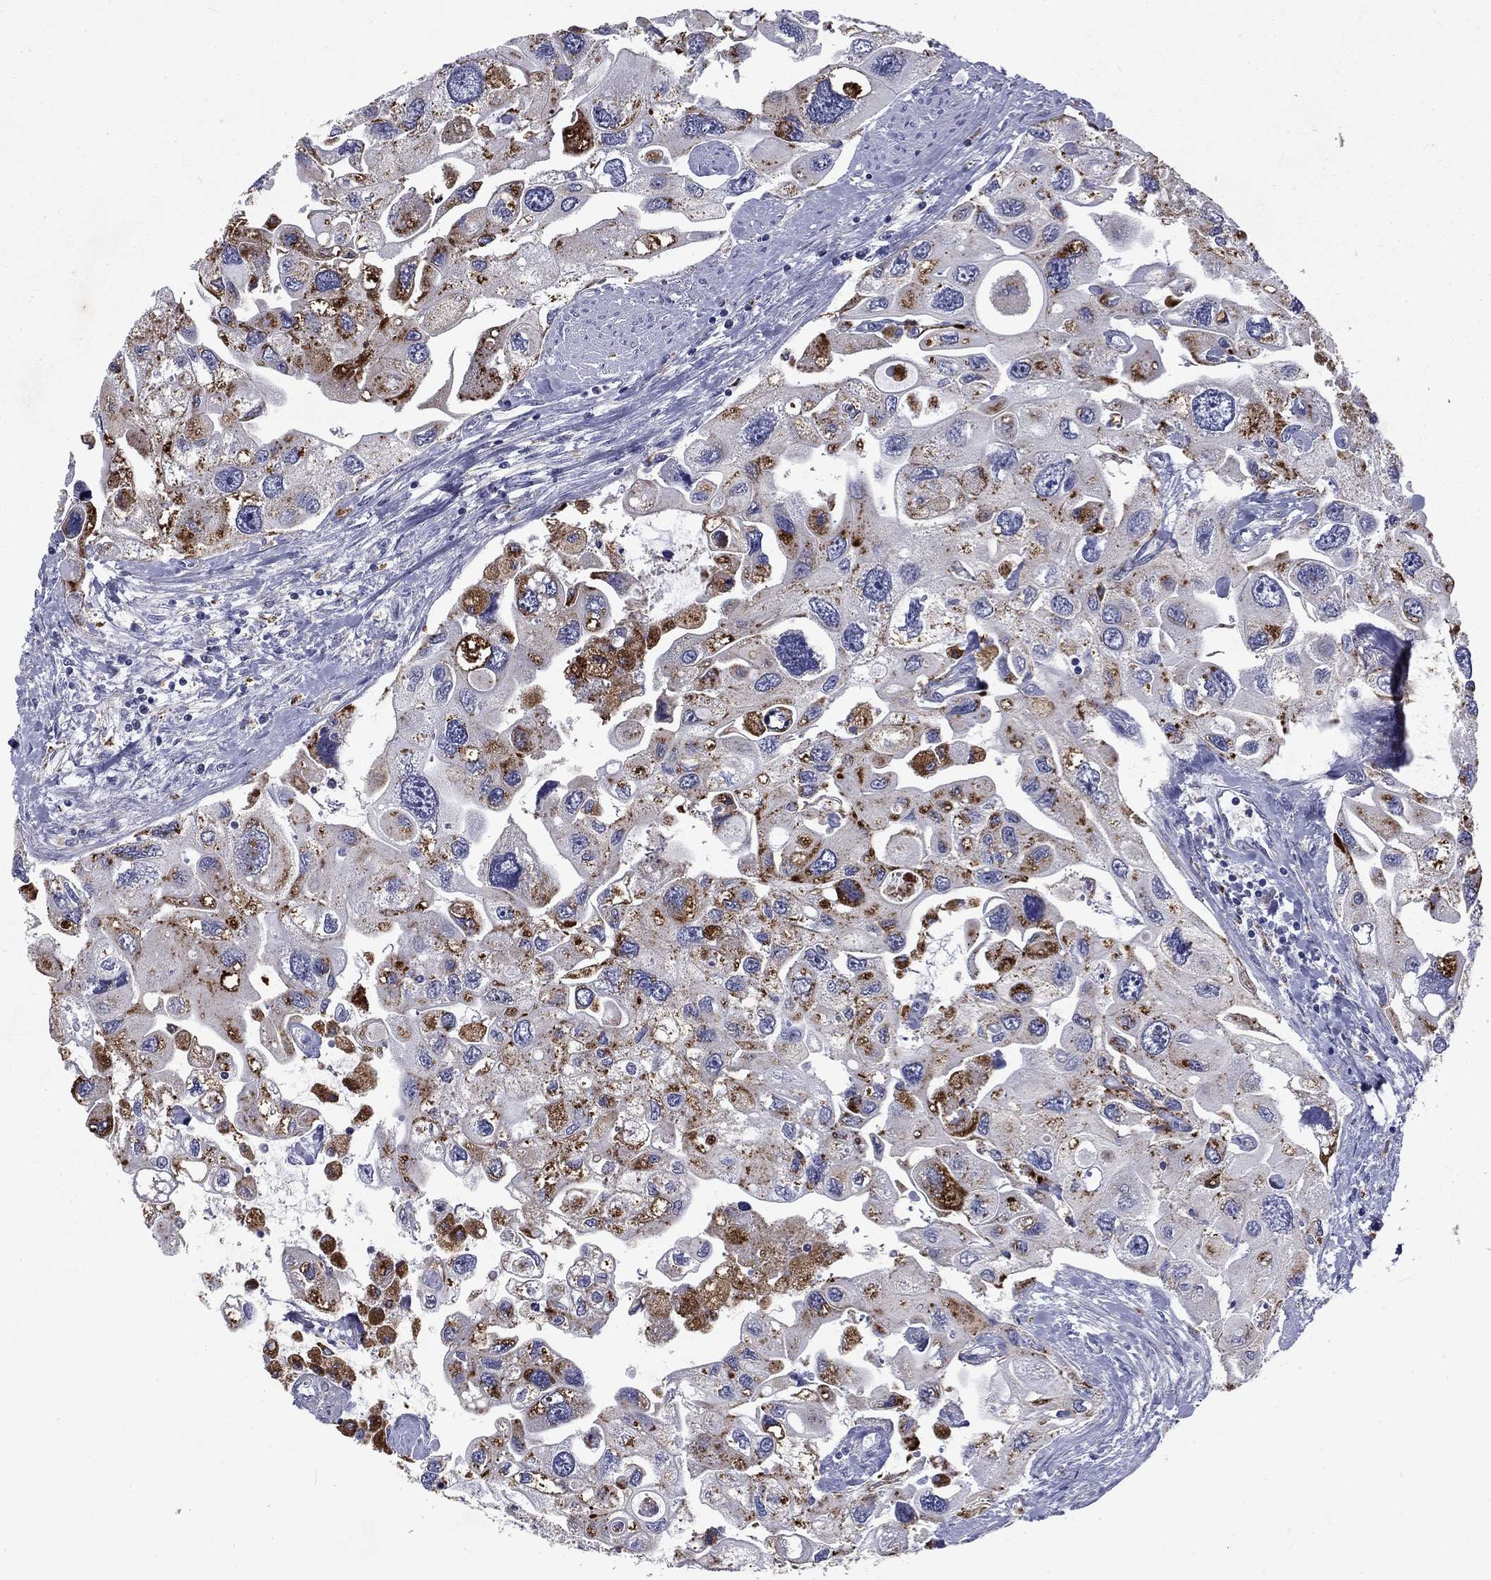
{"staining": {"intensity": "strong", "quantity": "<25%", "location": "cytoplasmic/membranous"}, "tissue": "urothelial cancer", "cell_type": "Tumor cells", "image_type": "cancer", "snomed": [{"axis": "morphology", "description": "Urothelial carcinoma, High grade"}, {"axis": "topography", "description": "Urinary bladder"}], "caption": "A brown stain labels strong cytoplasmic/membranous positivity of a protein in human urothelial cancer tumor cells. The protein of interest is shown in brown color, while the nuclei are stained blue.", "gene": "MADCAM1", "patient": {"sex": "male", "age": 59}}